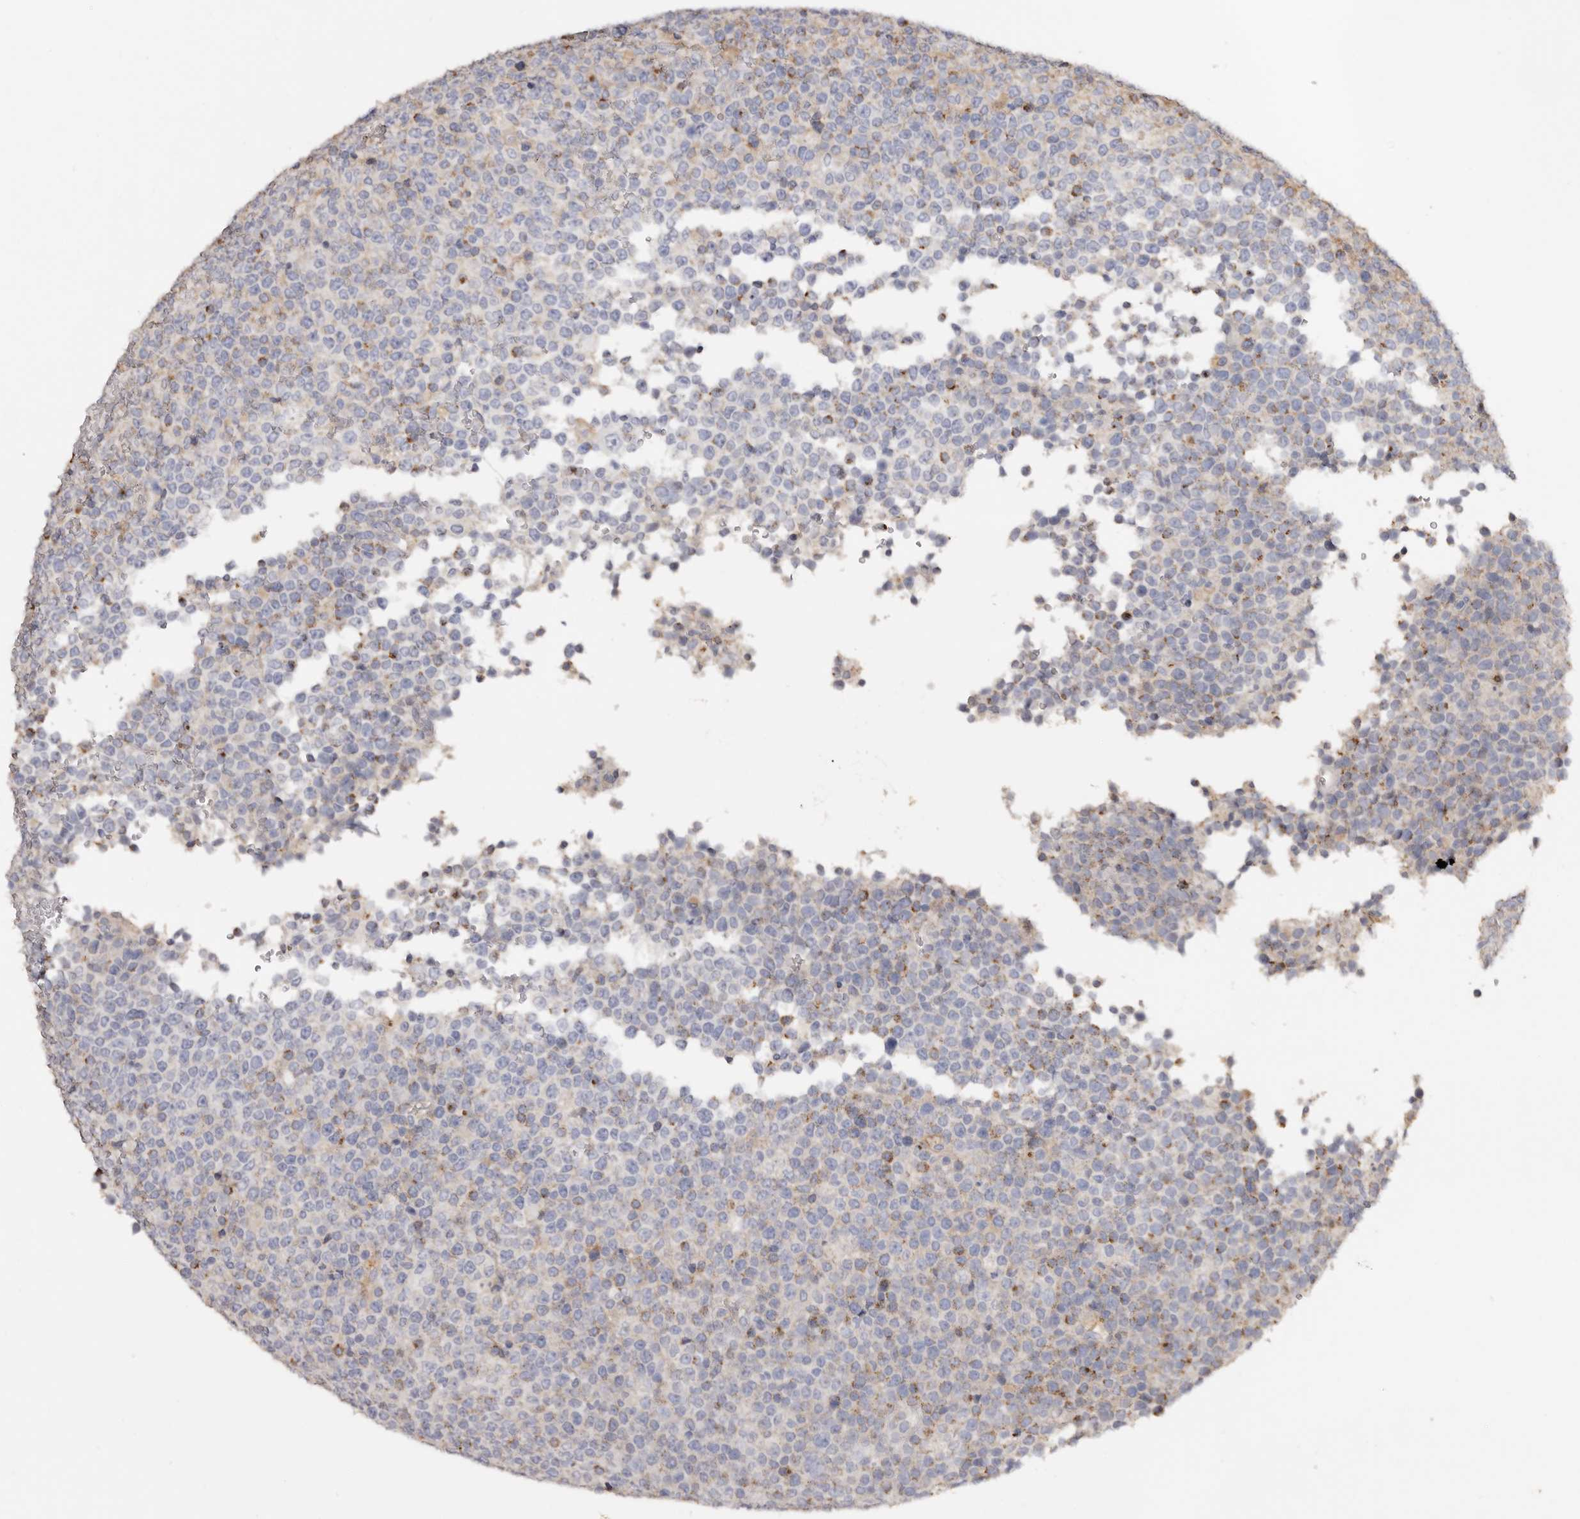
{"staining": {"intensity": "moderate", "quantity": "<25%", "location": "cytoplasmic/membranous"}, "tissue": "lymphoma", "cell_type": "Tumor cells", "image_type": "cancer", "snomed": [{"axis": "morphology", "description": "Malignant lymphoma, non-Hodgkin's type, High grade"}, {"axis": "topography", "description": "Lymph node"}], "caption": "Immunohistochemistry (IHC) of human lymphoma demonstrates low levels of moderate cytoplasmic/membranous positivity in about <25% of tumor cells.", "gene": "LGALS7B", "patient": {"sex": "male", "age": 13}}